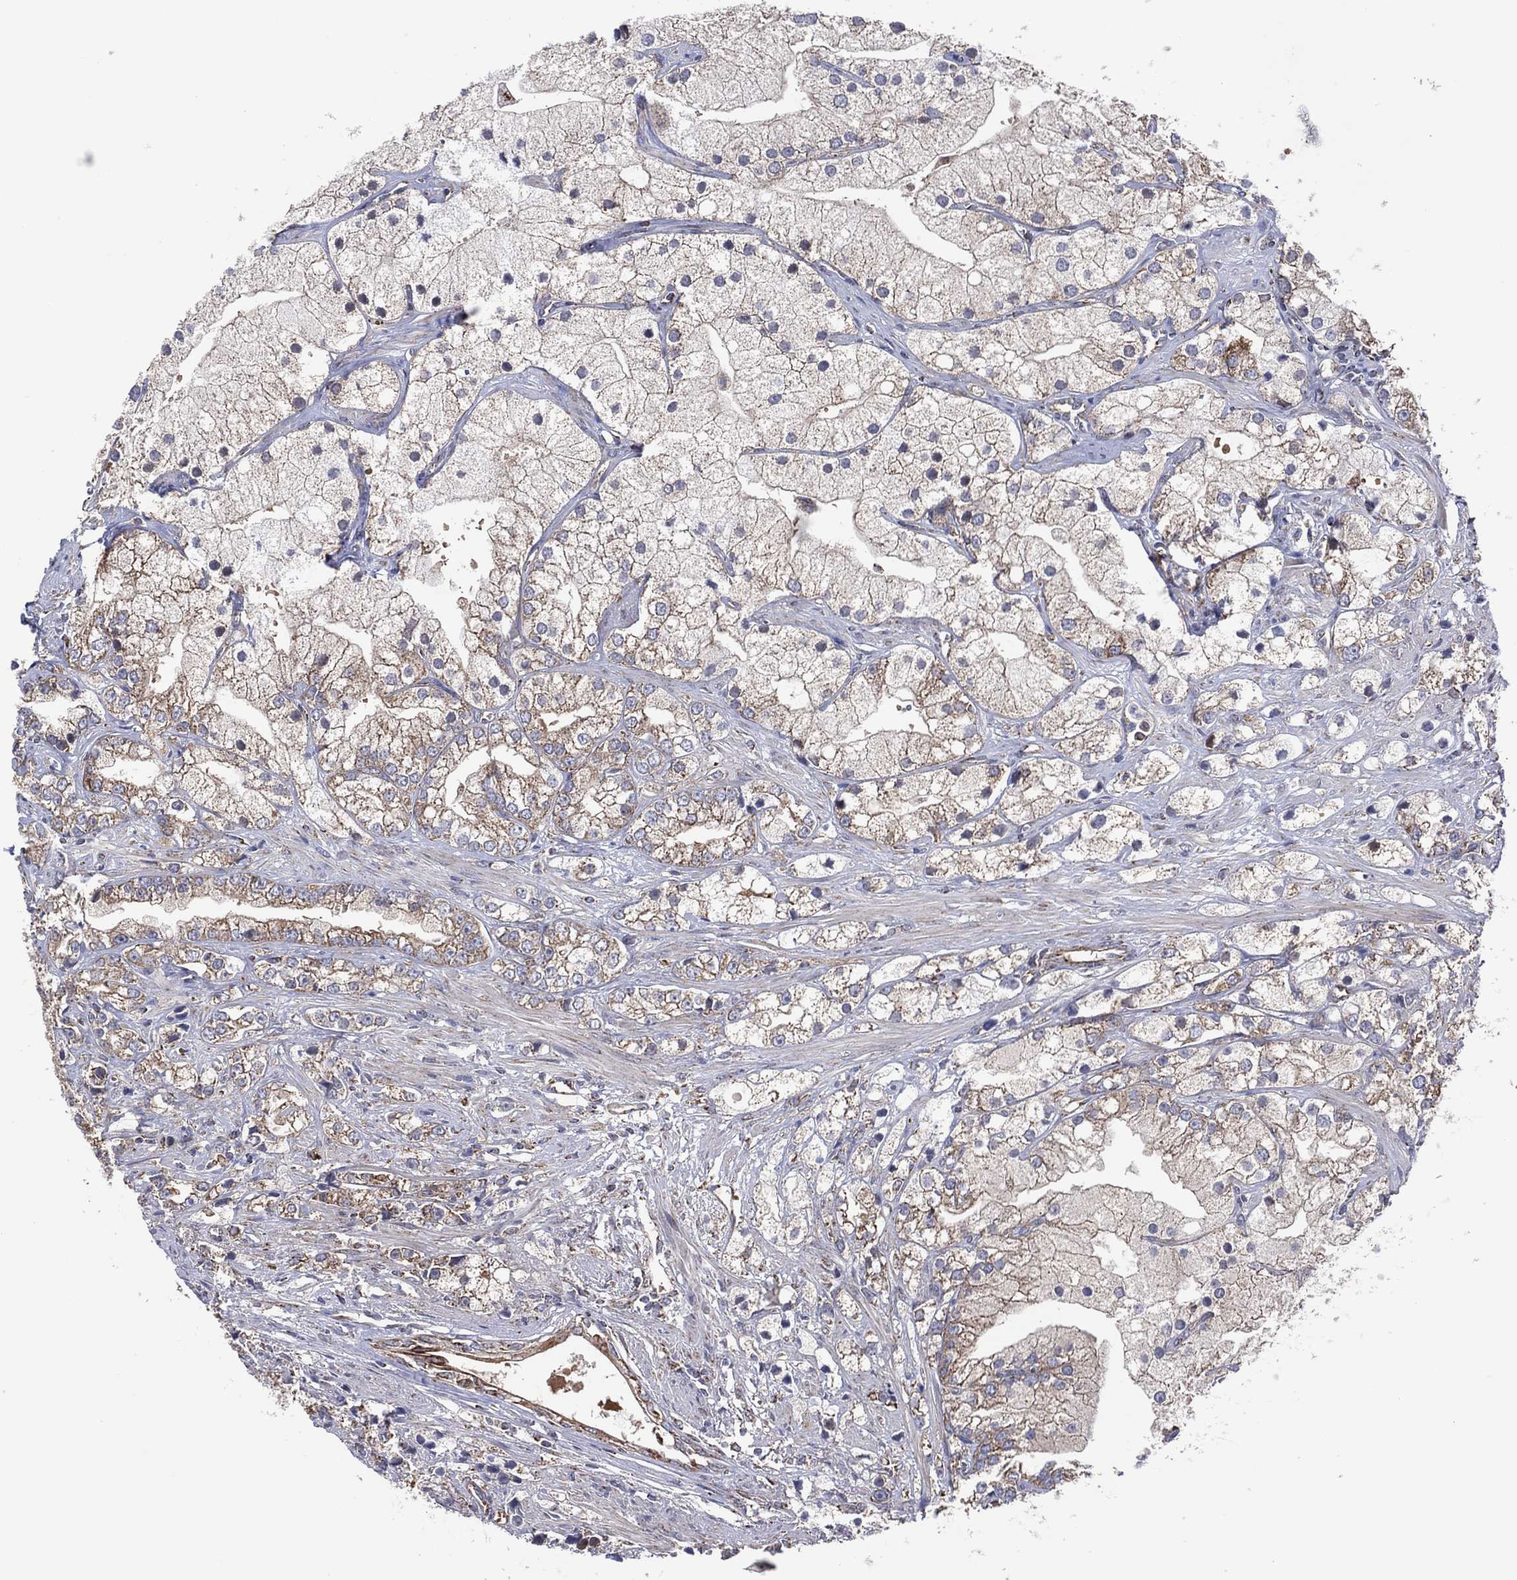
{"staining": {"intensity": "weak", "quantity": "<25%", "location": "cytoplasmic/membranous"}, "tissue": "prostate cancer", "cell_type": "Tumor cells", "image_type": "cancer", "snomed": [{"axis": "morphology", "description": "Adenocarcinoma, NOS"}, {"axis": "topography", "description": "Prostate and seminal vesicle, NOS"}, {"axis": "topography", "description": "Prostate"}], "caption": "High power microscopy image of an immunohistochemistry (IHC) image of prostate adenocarcinoma, revealing no significant positivity in tumor cells.", "gene": "PIDD1", "patient": {"sex": "male", "age": 79}}